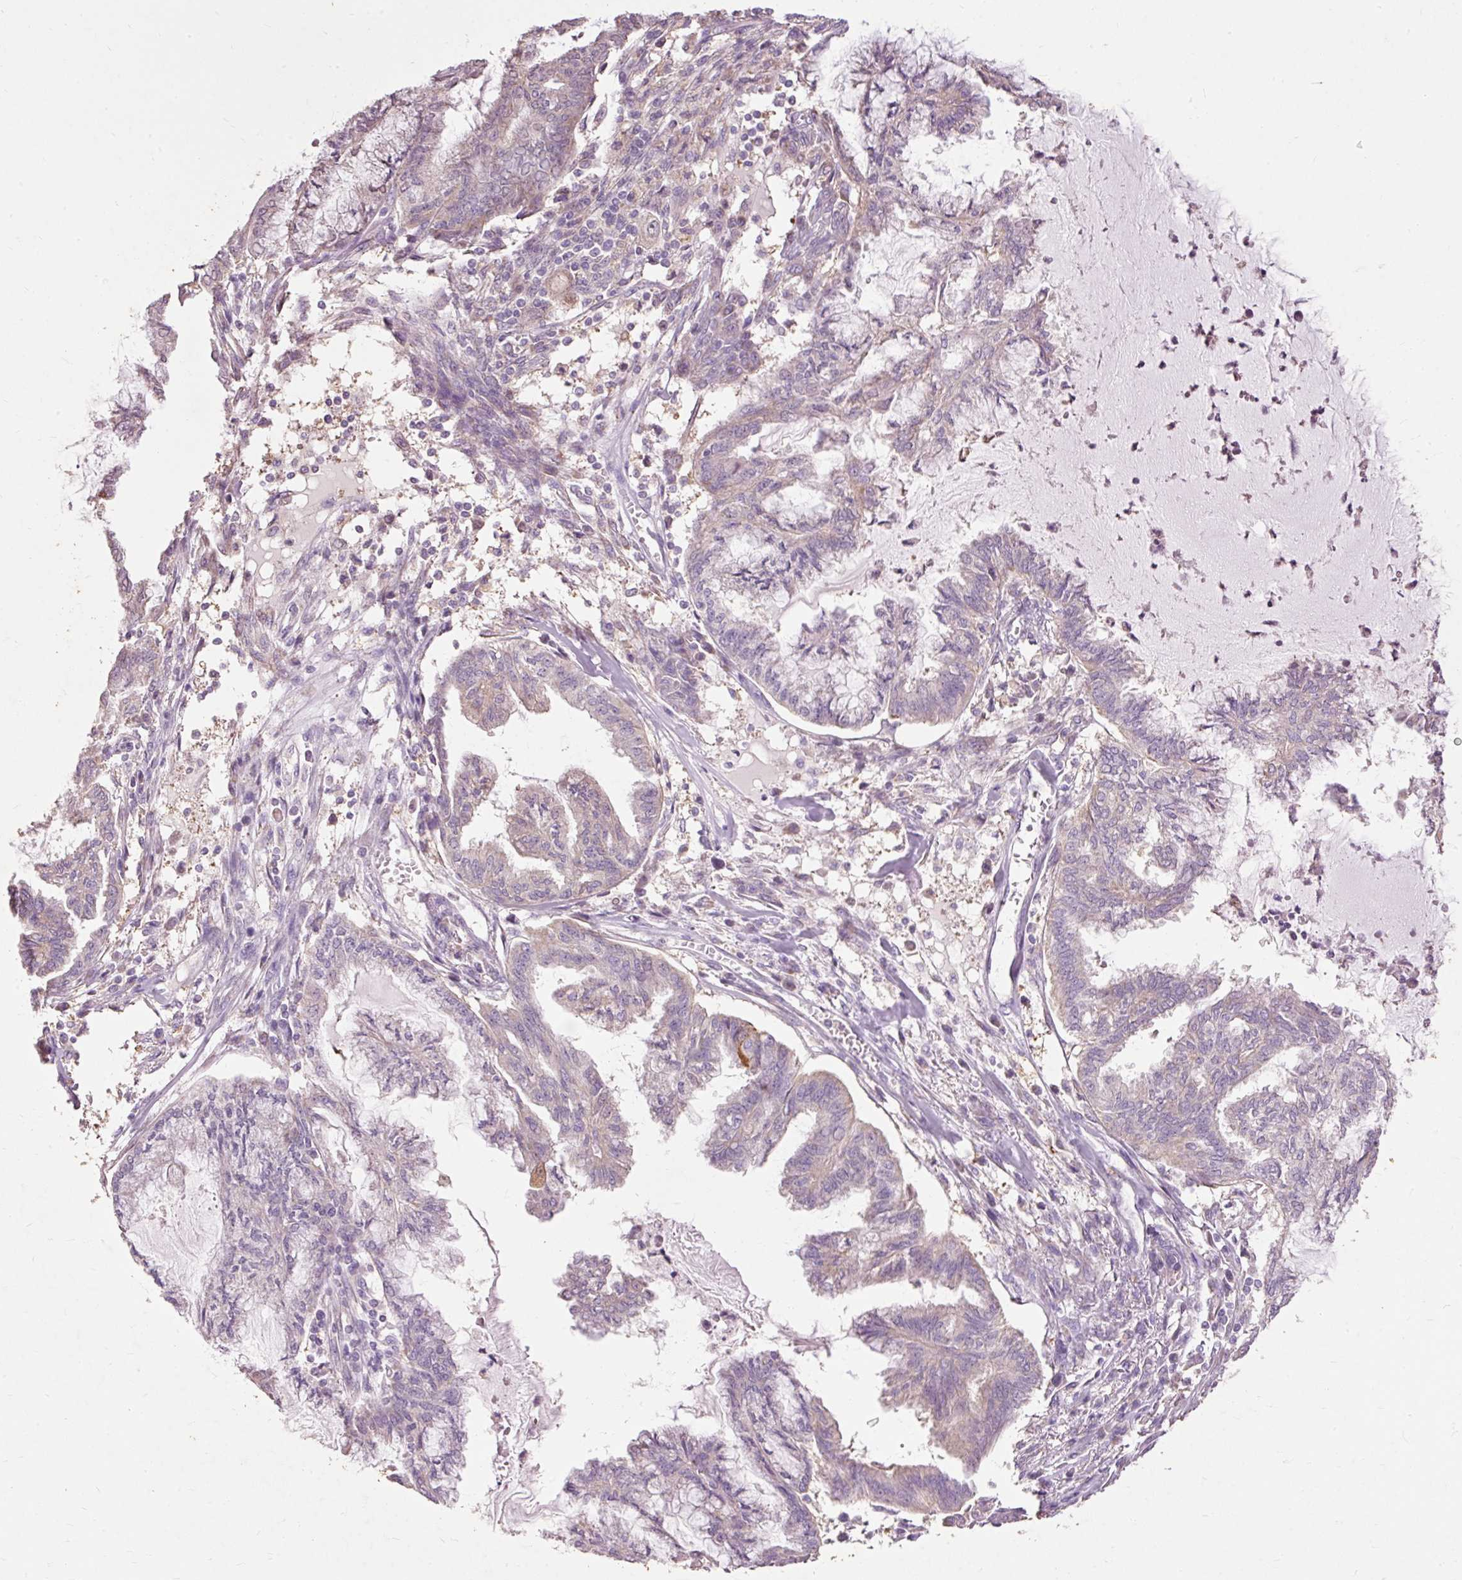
{"staining": {"intensity": "weak", "quantity": "<25%", "location": "cytoplasmic/membranous"}, "tissue": "endometrial cancer", "cell_type": "Tumor cells", "image_type": "cancer", "snomed": [{"axis": "morphology", "description": "Adenocarcinoma, NOS"}, {"axis": "topography", "description": "Endometrium"}], "caption": "The histopathology image displays no staining of tumor cells in endometrial cancer. The staining is performed using DAB (3,3'-diaminobenzidine) brown chromogen with nuclei counter-stained in using hematoxylin.", "gene": "PRDX5", "patient": {"sex": "female", "age": 86}}